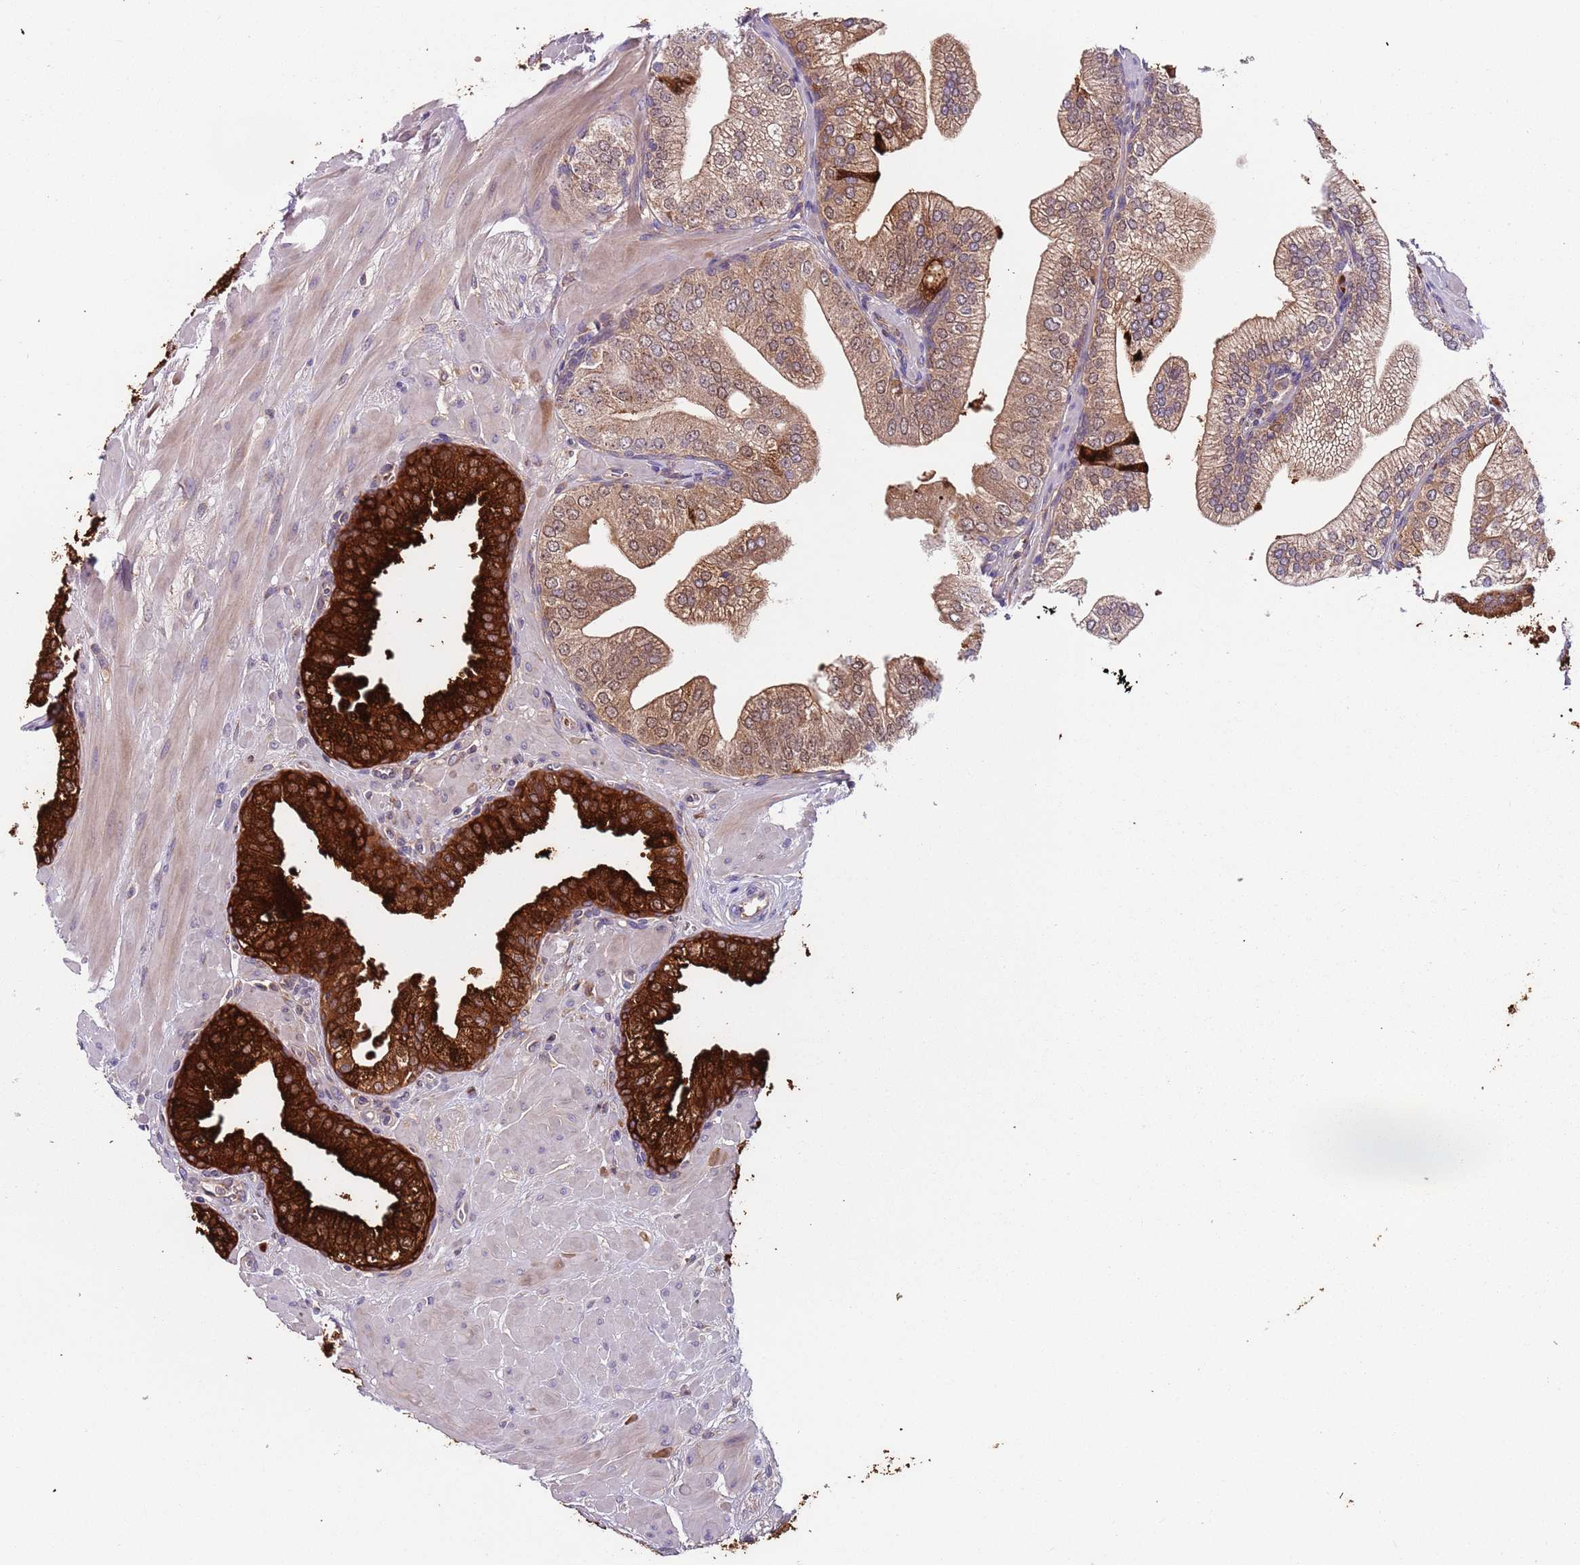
{"staining": {"intensity": "strong", "quantity": "25%-75%", "location": "cytoplasmic/membranous"}, "tissue": "prostate", "cell_type": "Glandular cells", "image_type": "normal", "snomed": [{"axis": "morphology", "description": "Normal tissue, NOS"}, {"axis": "topography", "description": "Prostate"}], "caption": "Immunohistochemistry (IHC) (DAB) staining of unremarkable human prostate demonstrates strong cytoplasmic/membranous protein staining in about 25%-75% of glandular cells.", "gene": "VWCE", "patient": {"sex": "male", "age": 60}}